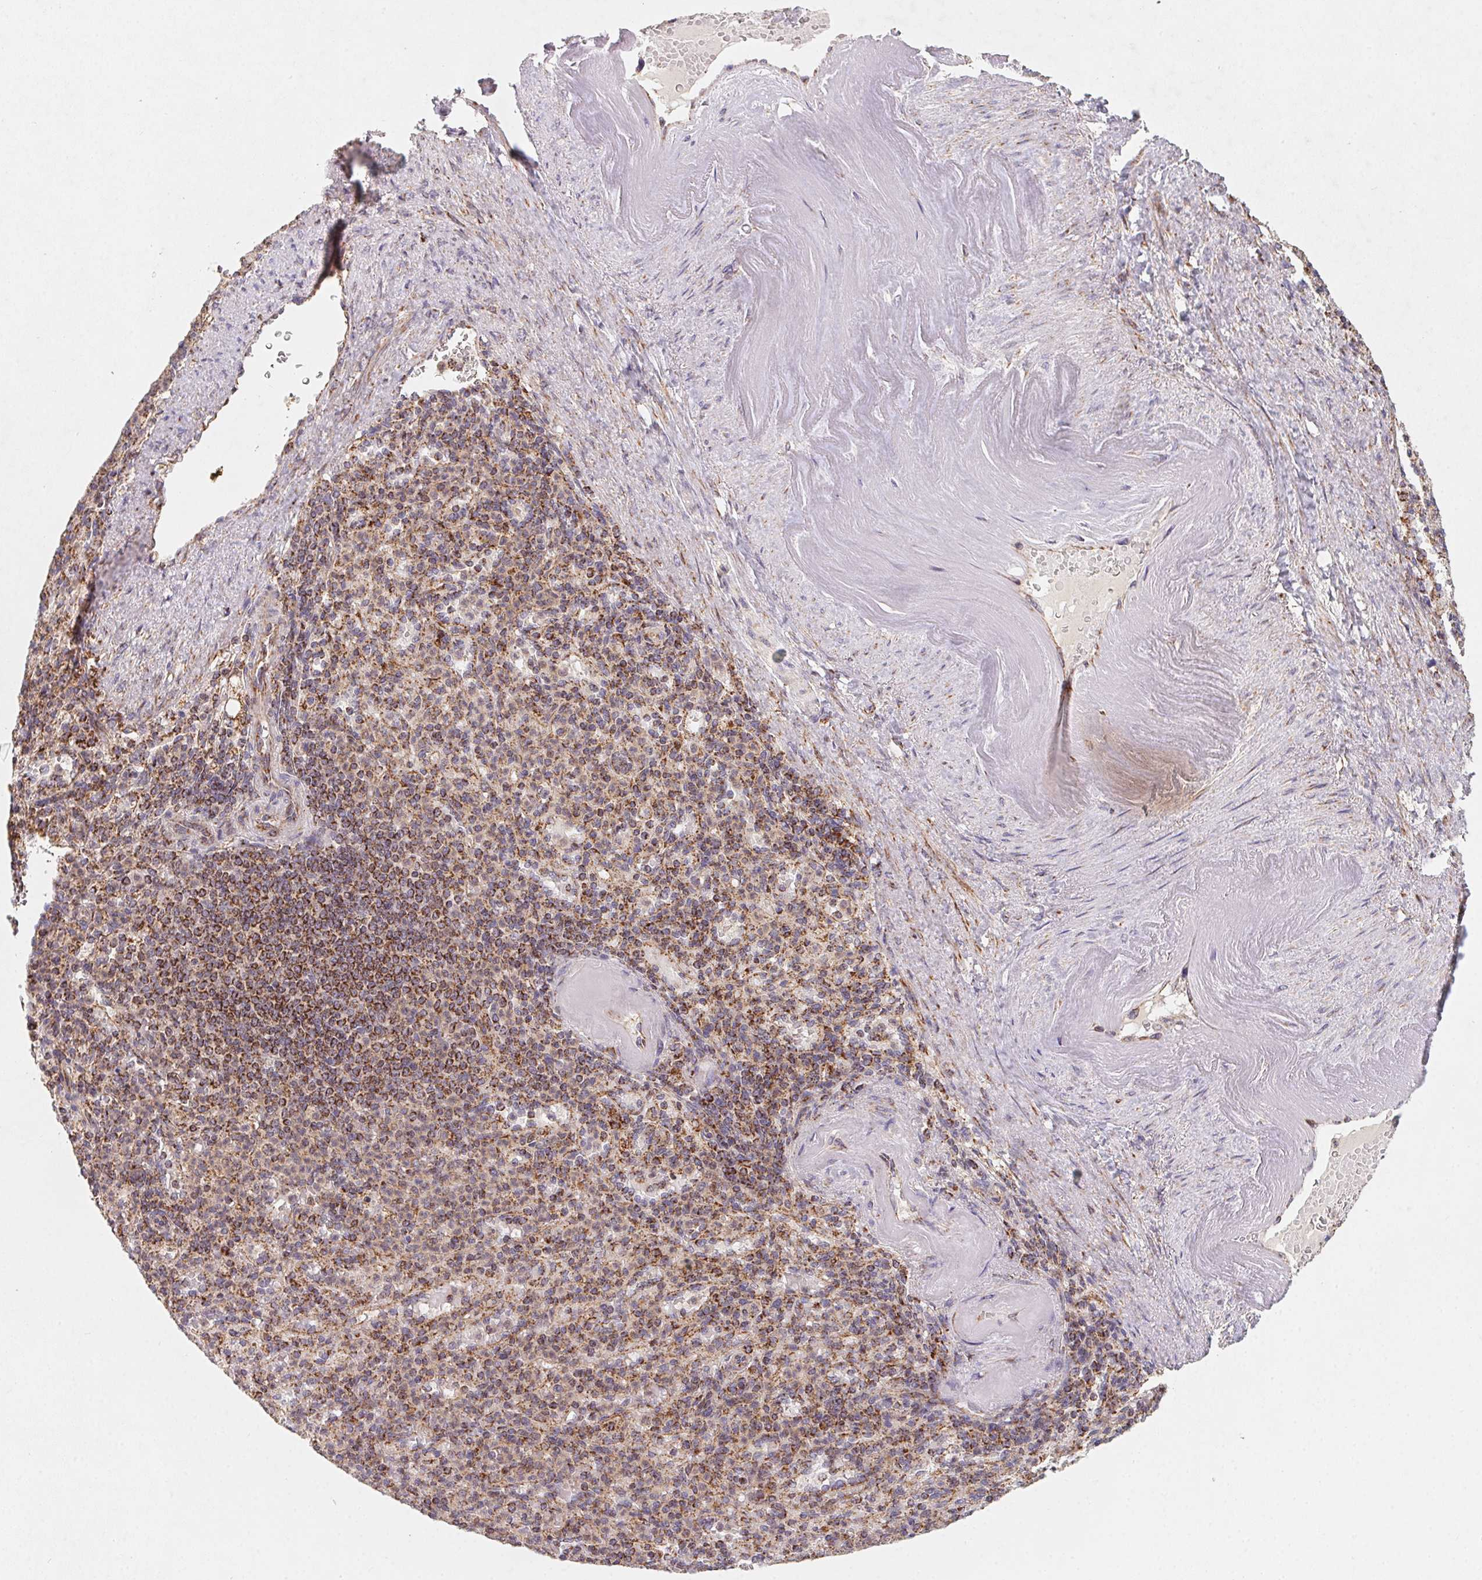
{"staining": {"intensity": "moderate", "quantity": "25%-75%", "location": "cytoplasmic/membranous"}, "tissue": "spleen", "cell_type": "Cells in red pulp", "image_type": "normal", "snomed": [{"axis": "morphology", "description": "Normal tissue, NOS"}, {"axis": "topography", "description": "Spleen"}], "caption": "Spleen stained with DAB immunohistochemistry shows medium levels of moderate cytoplasmic/membranous positivity in about 25%-75% of cells in red pulp. The staining is performed using DAB brown chromogen to label protein expression. The nuclei are counter-stained blue using hematoxylin.", "gene": "NDUFS6", "patient": {"sex": "female", "age": 74}}